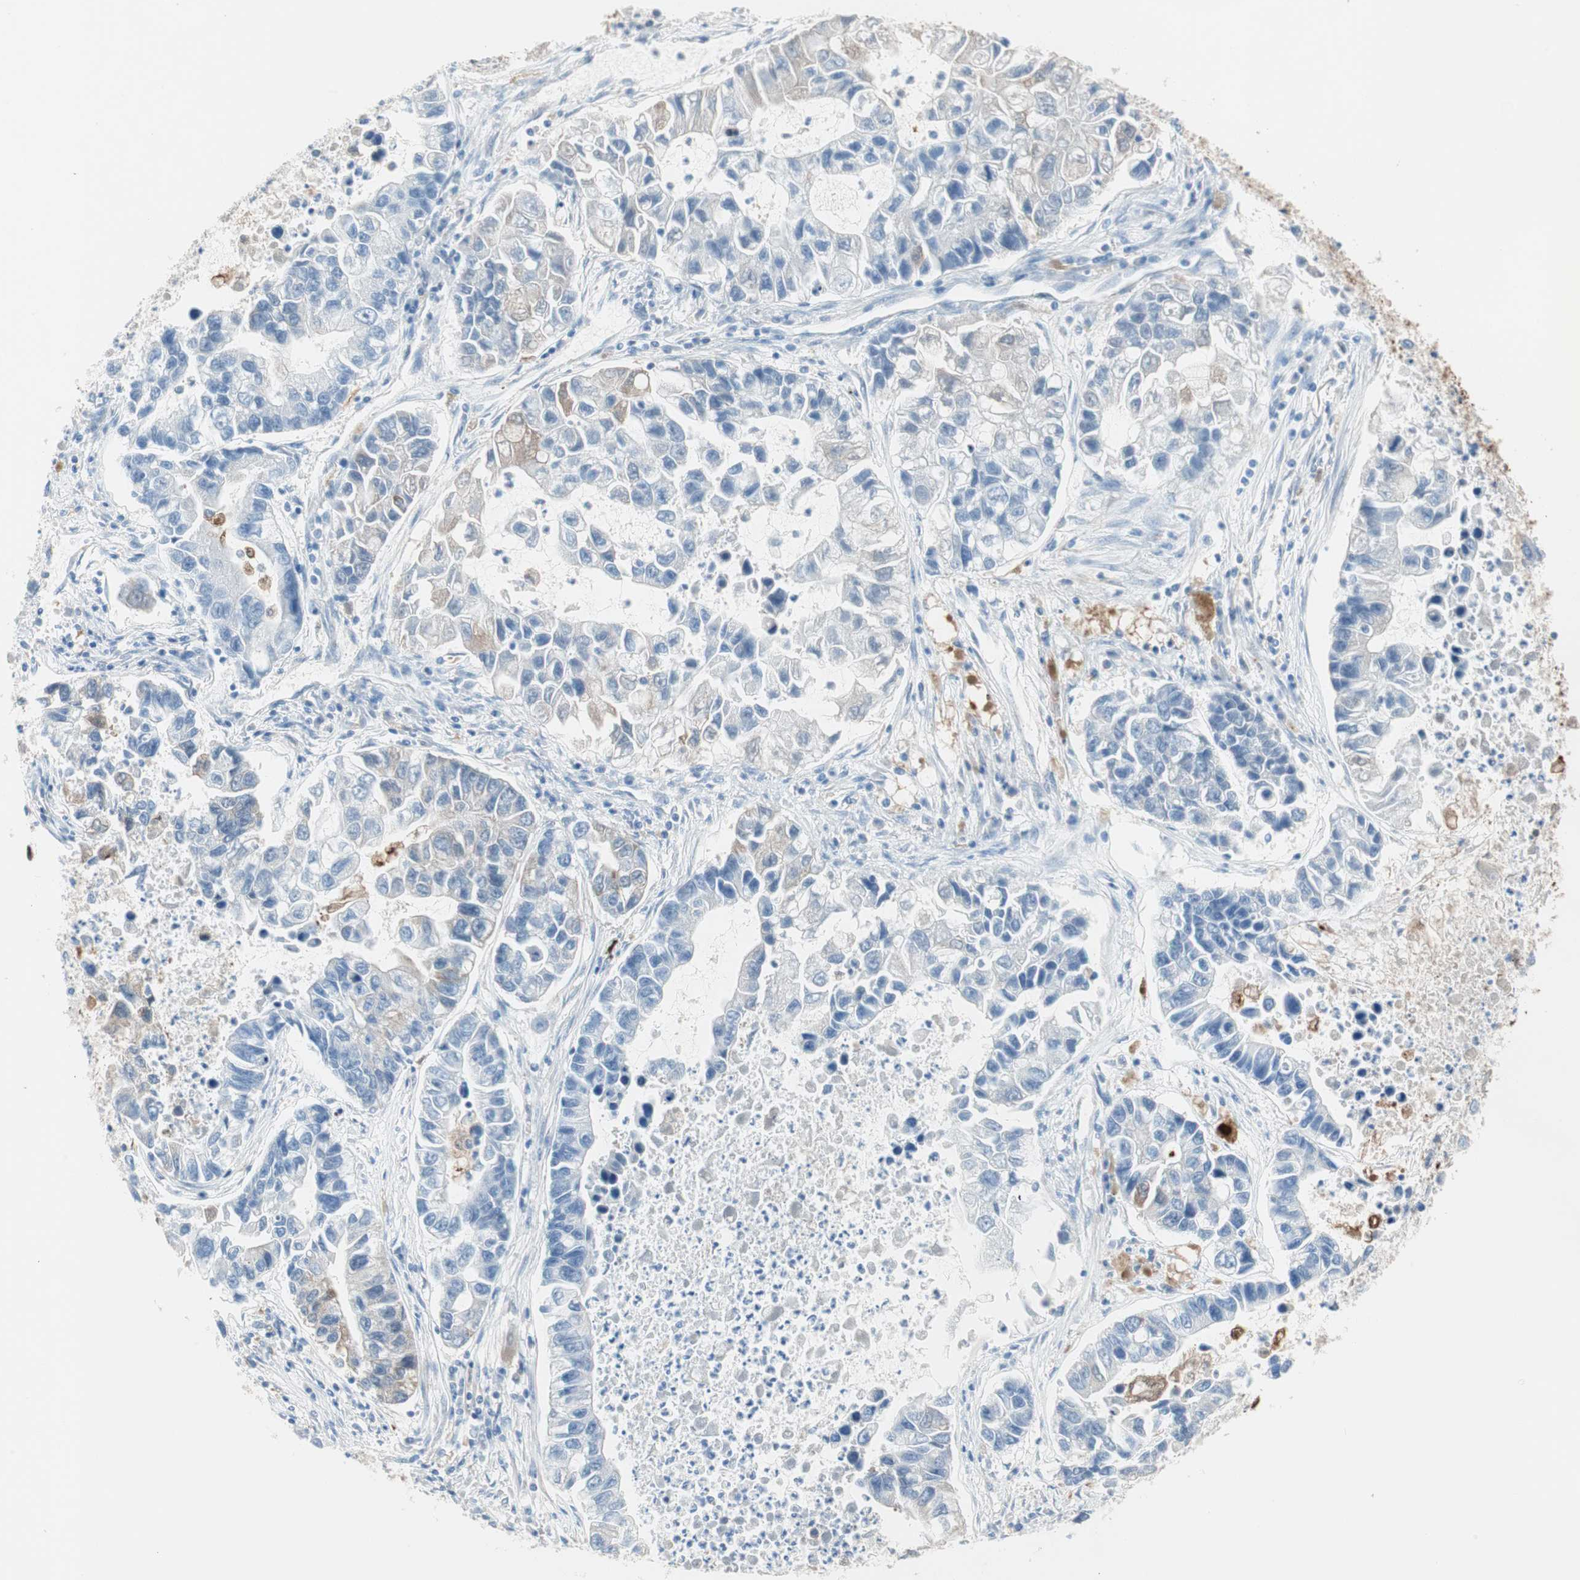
{"staining": {"intensity": "negative", "quantity": "none", "location": "none"}, "tissue": "lung cancer", "cell_type": "Tumor cells", "image_type": "cancer", "snomed": [{"axis": "morphology", "description": "Adenocarcinoma, NOS"}, {"axis": "topography", "description": "Lung"}], "caption": "IHC of adenocarcinoma (lung) displays no expression in tumor cells.", "gene": "GLUL", "patient": {"sex": "female", "age": 51}}